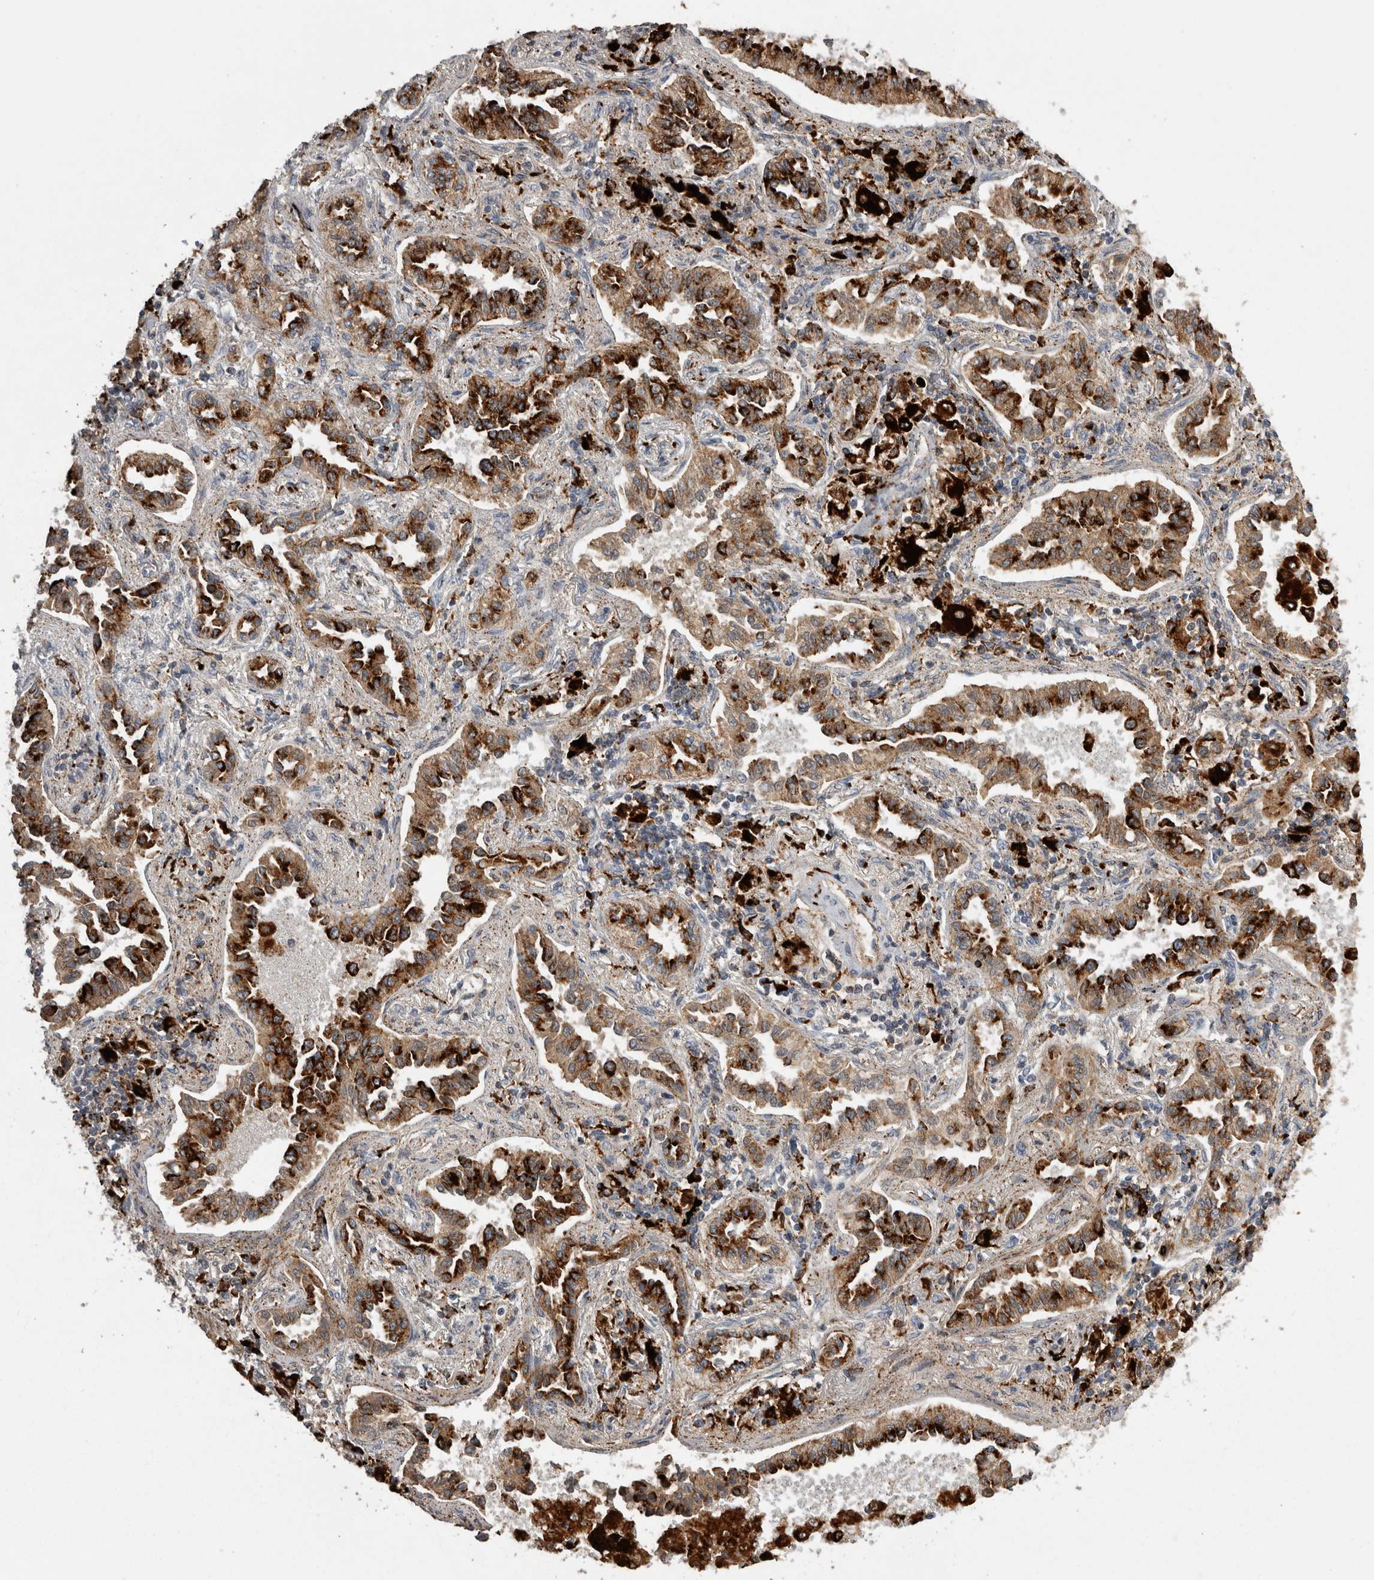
{"staining": {"intensity": "strong", "quantity": ">75%", "location": "cytoplasmic/membranous"}, "tissue": "lung cancer", "cell_type": "Tumor cells", "image_type": "cancer", "snomed": [{"axis": "morphology", "description": "Normal tissue, NOS"}, {"axis": "morphology", "description": "Adenocarcinoma, NOS"}, {"axis": "topography", "description": "Lung"}], "caption": "IHC (DAB) staining of lung cancer demonstrates strong cytoplasmic/membranous protein positivity in approximately >75% of tumor cells. The staining is performed using DAB brown chromogen to label protein expression. The nuclei are counter-stained blue using hematoxylin.", "gene": "CTSZ", "patient": {"sex": "male", "age": 59}}